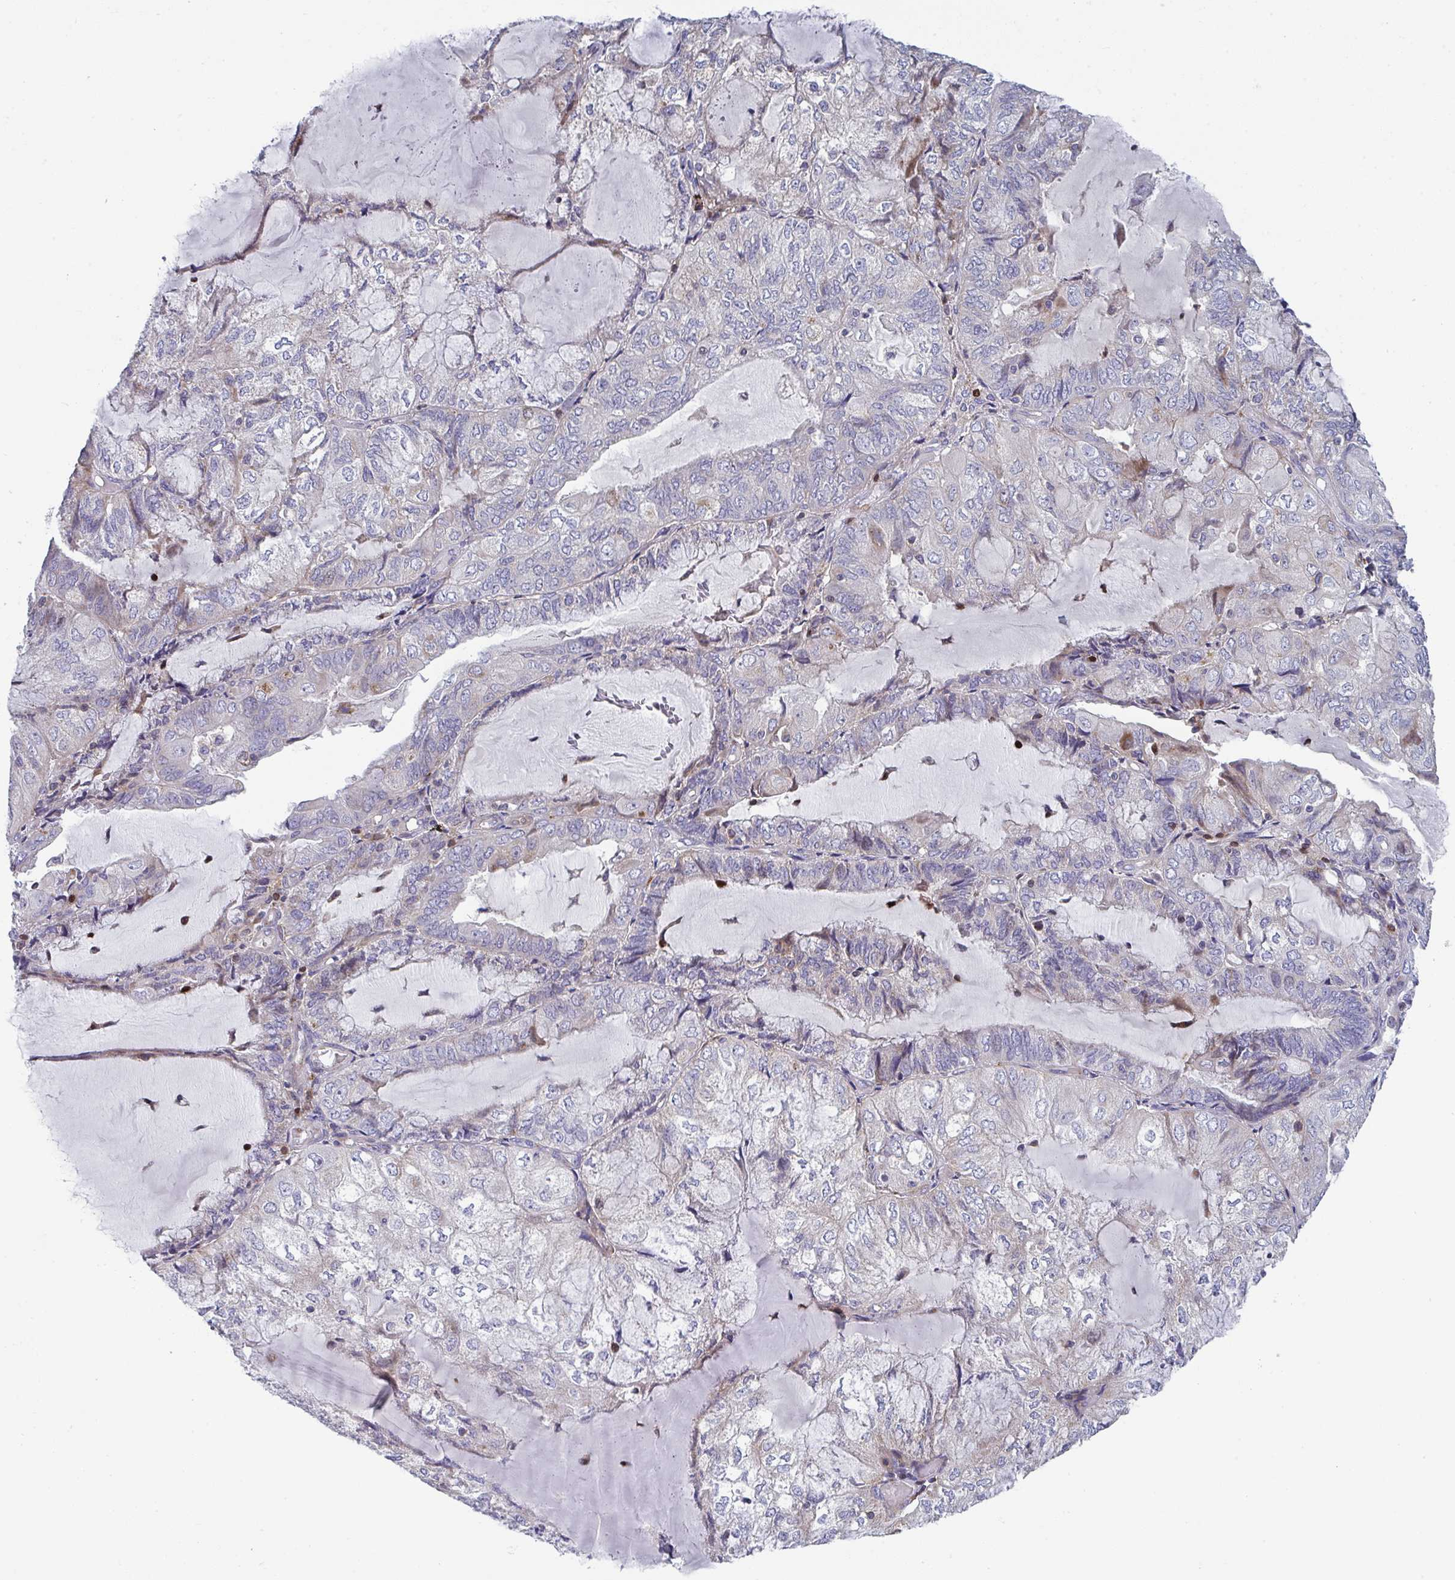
{"staining": {"intensity": "negative", "quantity": "none", "location": "none"}, "tissue": "endometrial cancer", "cell_type": "Tumor cells", "image_type": "cancer", "snomed": [{"axis": "morphology", "description": "Adenocarcinoma, NOS"}, {"axis": "topography", "description": "Endometrium"}], "caption": "An immunohistochemistry image of endometrial adenocarcinoma is shown. There is no staining in tumor cells of endometrial adenocarcinoma. (Stains: DAB immunohistochemistry (IHC) with hematoxylin counter stain, Microscopy: brightfield microscopy at high magnification).", "gene": "AOC2", "patient": {"sex": "female", "age": 81}}